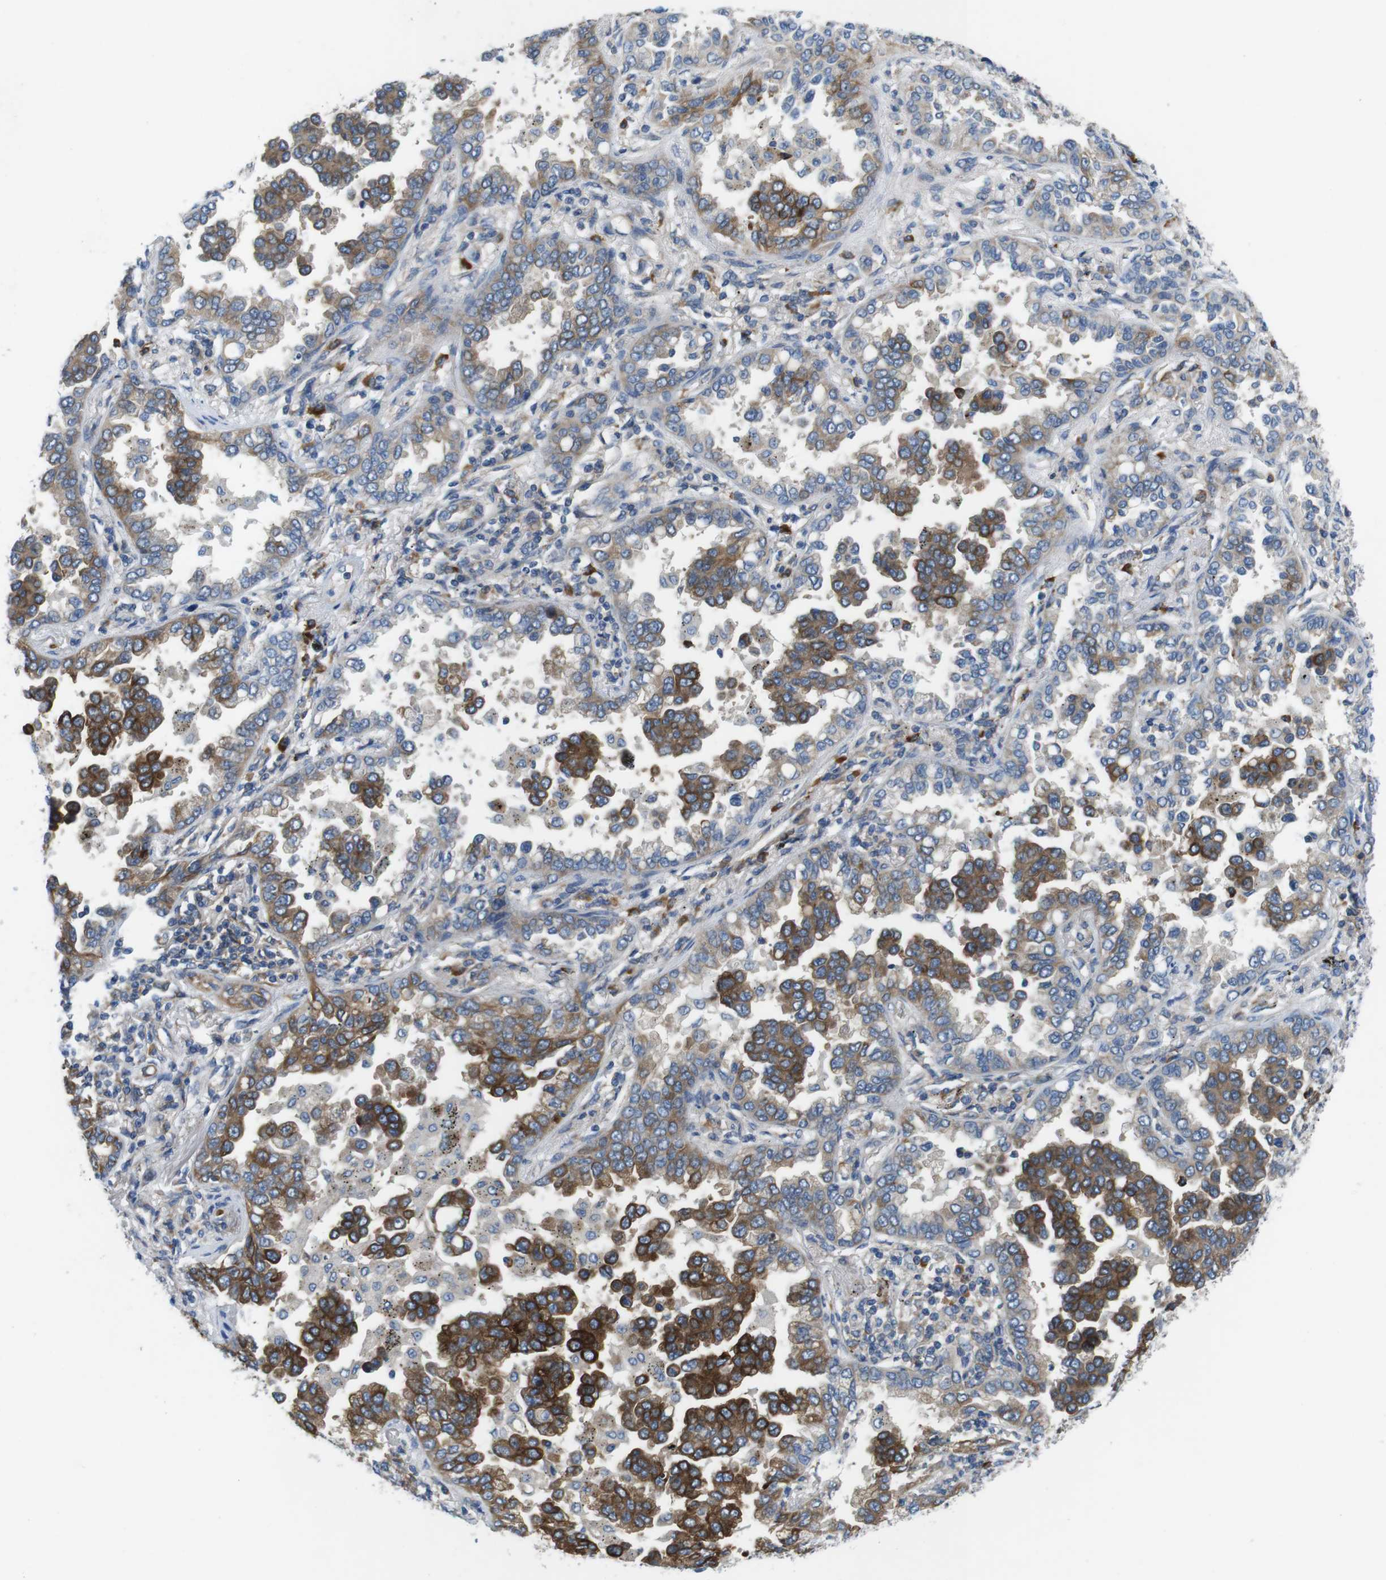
{"staining": {"intensity": "strong", "quantity": "25%-75%", "location": "cytoplasmic/membranous"}, "tissue": "lung cancer", "cell_type": "Tumor cells", "image_type": "cancer", "snomed": [{"axis": "morphology", "description": "Normal tissue, NOS"}, {"axis": "morphology", "description": "Adenocarcinoma, NOS"}, {"axis": "topography", "description": "Lung"}], "caption": "This is a micrograph of immunohistochemistry staining of lung adenocarcinoma, which shows strong positivity in the cytoplasmic/membranous of tumor cells.", "gene": "DCLK1", "patient": {"sex": "male", "age": 59}}